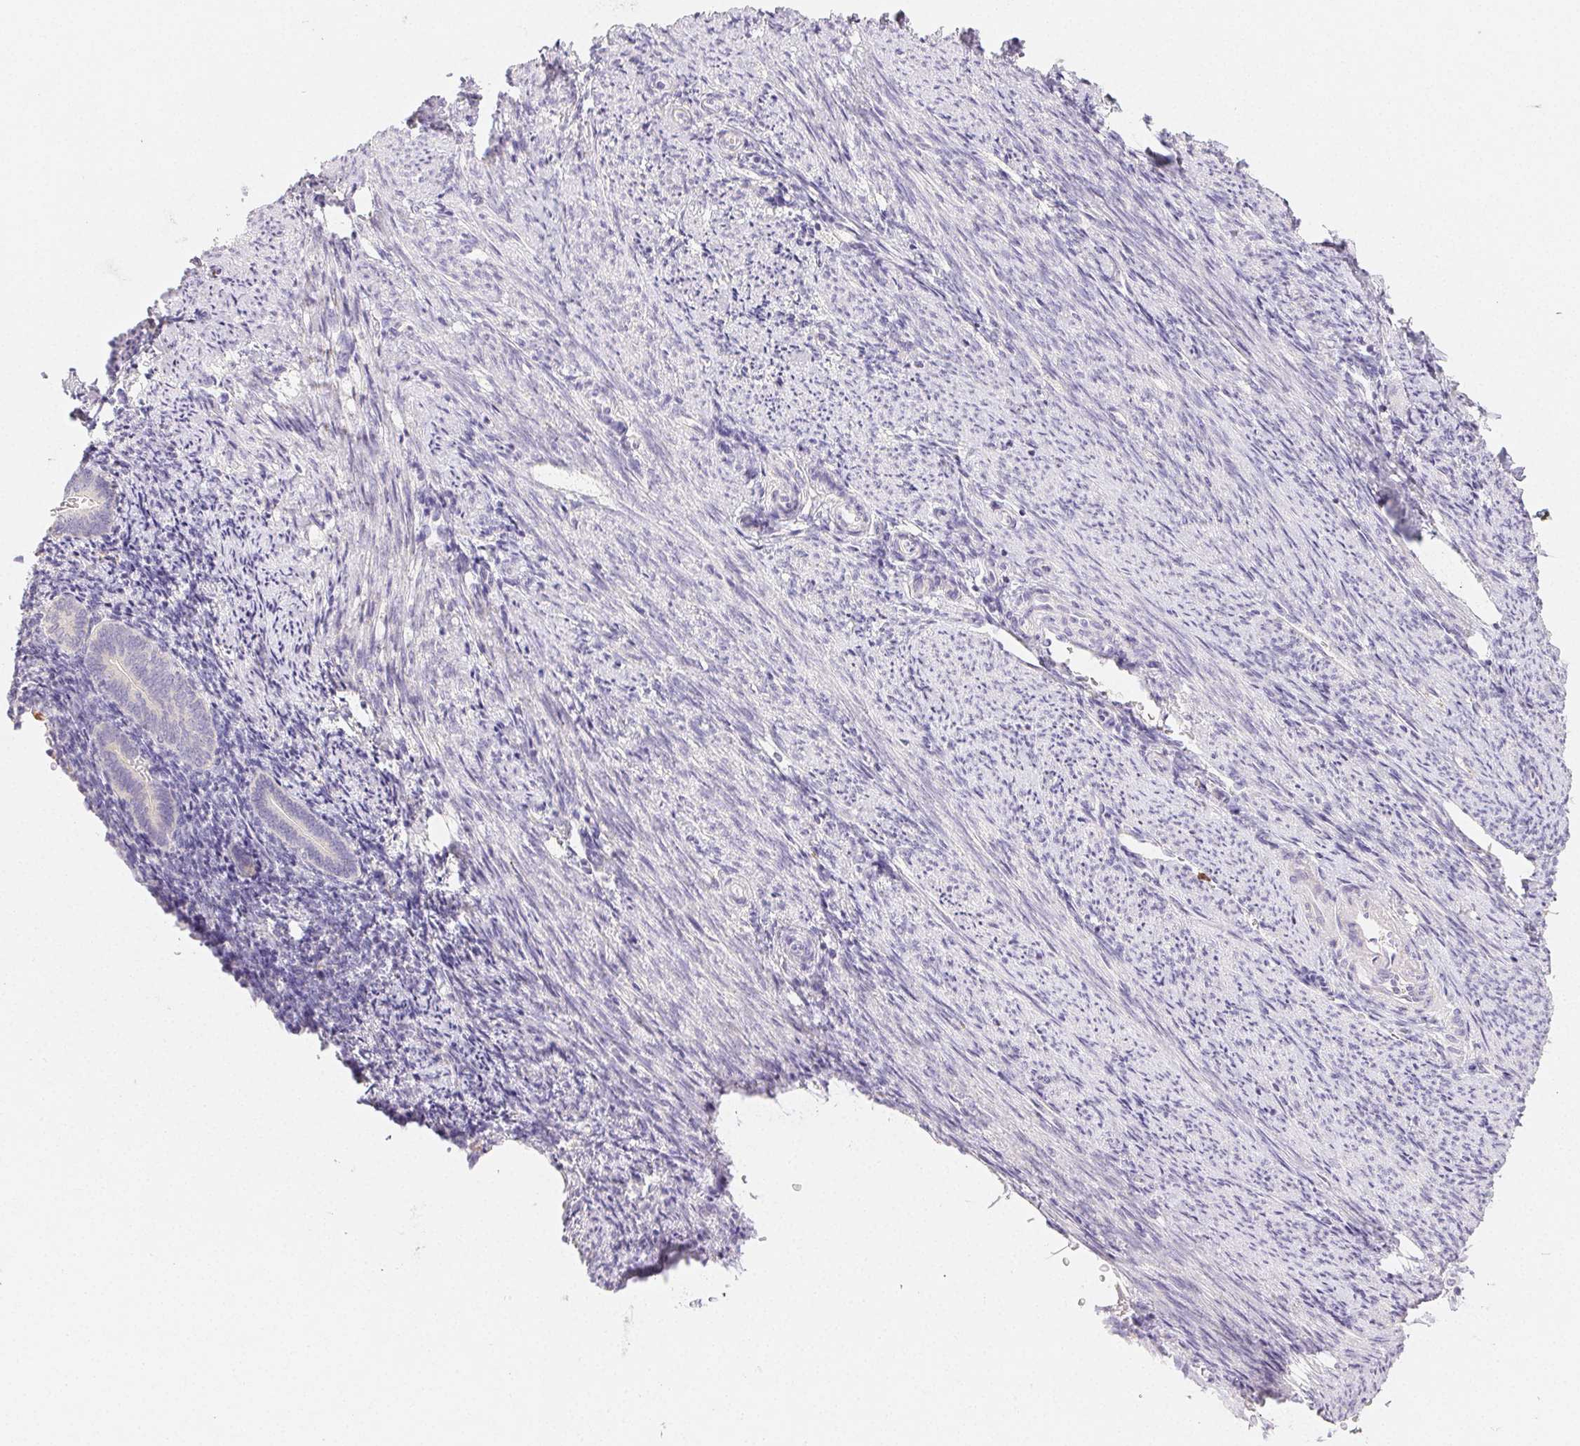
{"staining": {"intensity": "negative", "quantity": "none", "location": "none"}, "tissue": "endometrium", "cell_type": "Cells in endometrial stroma", "image_type": "normal", "snomed": [{"axis": "morphology", "description": "Normal tissue, NOS"}, {"axis": "topography", "description": "Endometrium"}], "caption": "This photomicrograph is of normal endometrium stained with immunohistochemistry (IHC) to label a protein in brown with the nuclei are counter-stained blue. There is no expression in cells in endometrial stroma.", "gene": "ACVR1B", "patient": {"sex": "female", "age": 57}}